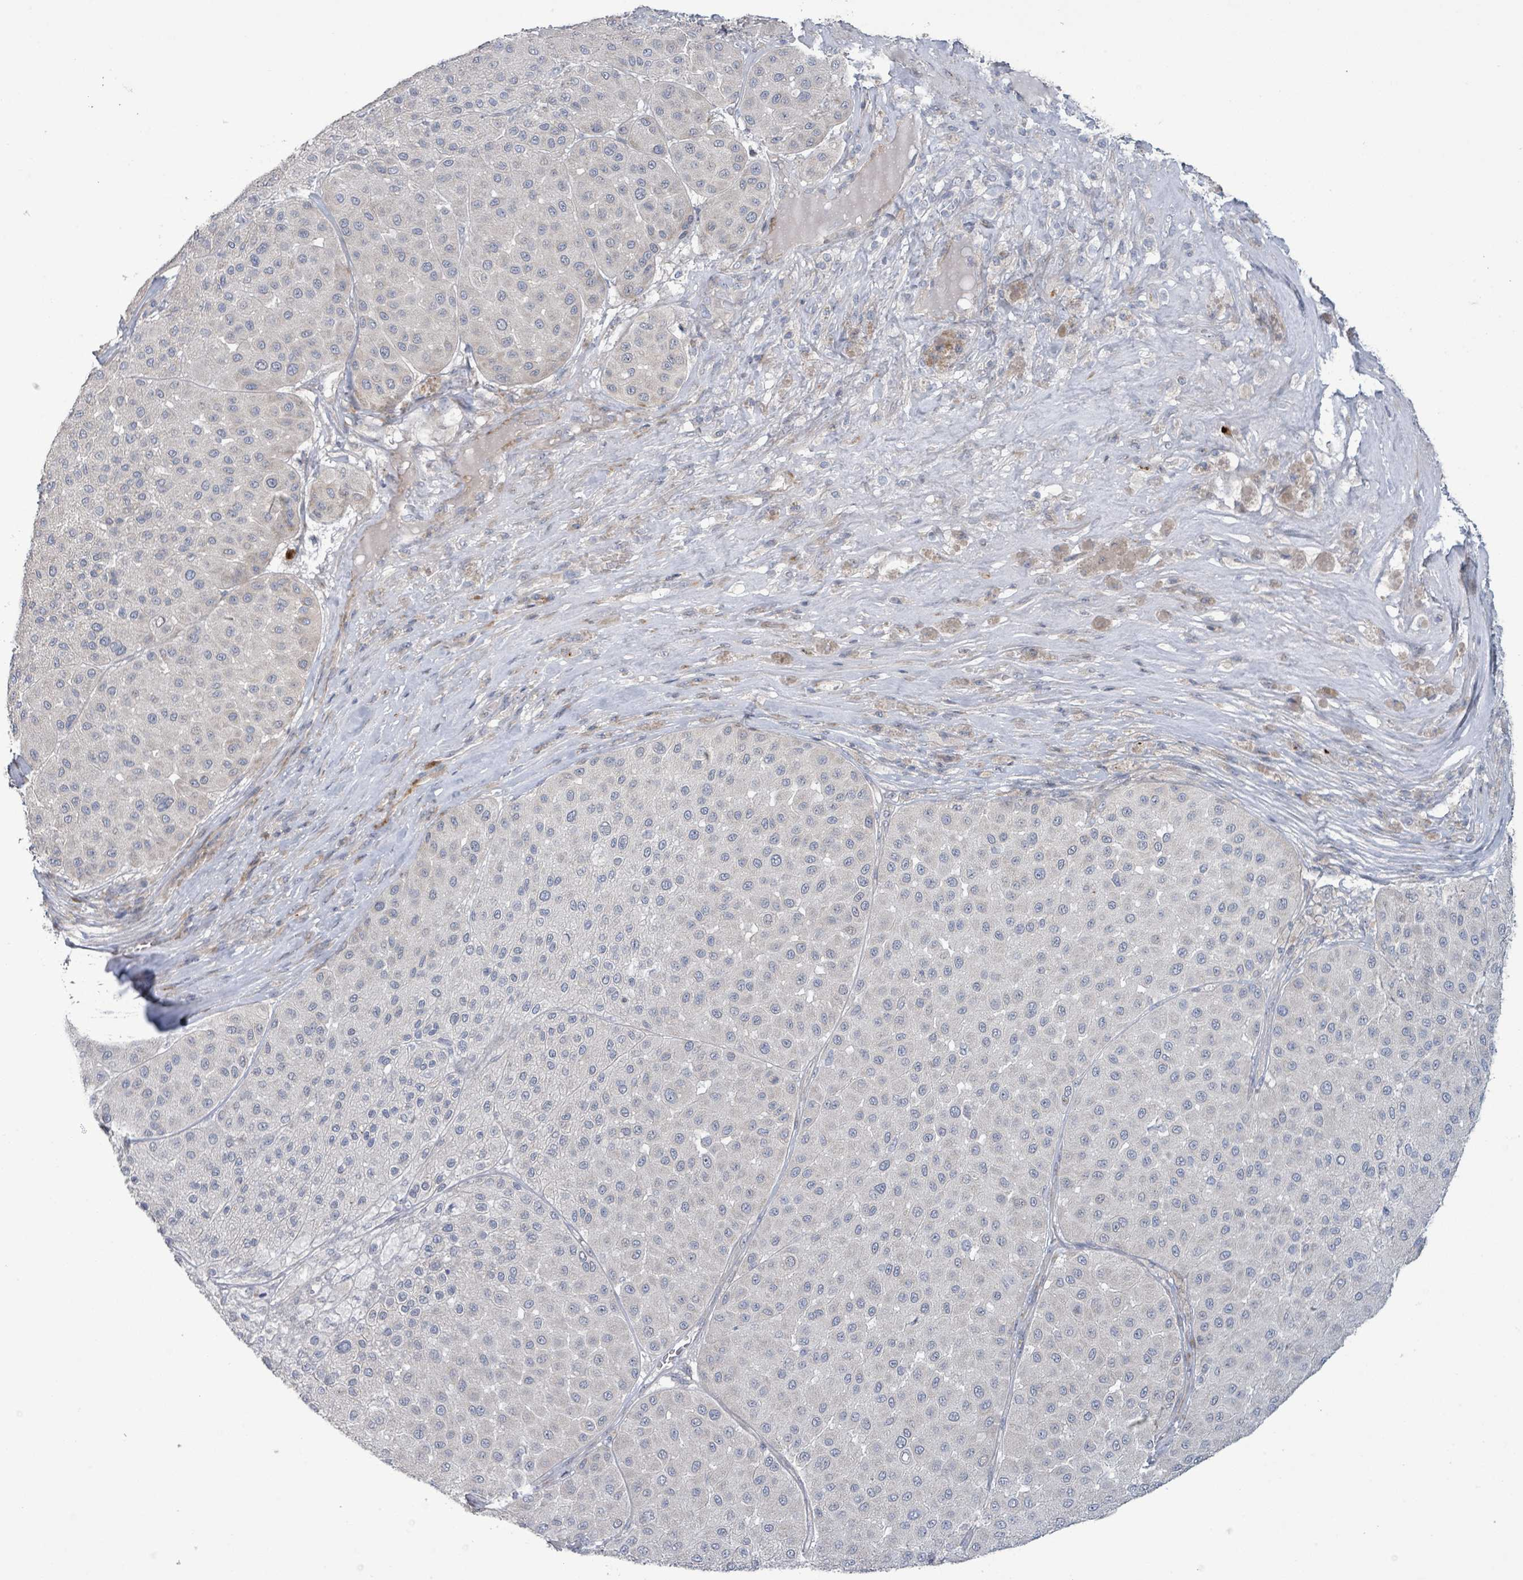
{"staining": {"intensity": "negative", "quantity": "none", "location": "none"}, "tissue": "melanoma", "cell_type": "Tumor cells", "image_type": "cancer", "snomed": [{"axis": "morphology", "description": "Malignant melanoma, Metastatic site"}, {"axis": "topography", "description": "Smooth muscle"}], "caption": "Immunohistochemical staining of human malignant melanoma (metastatic site) demonstrates no significant staining in tumor cells.", "gene": "LILRA4", "patient": {"sex": "male", "age": 41}}